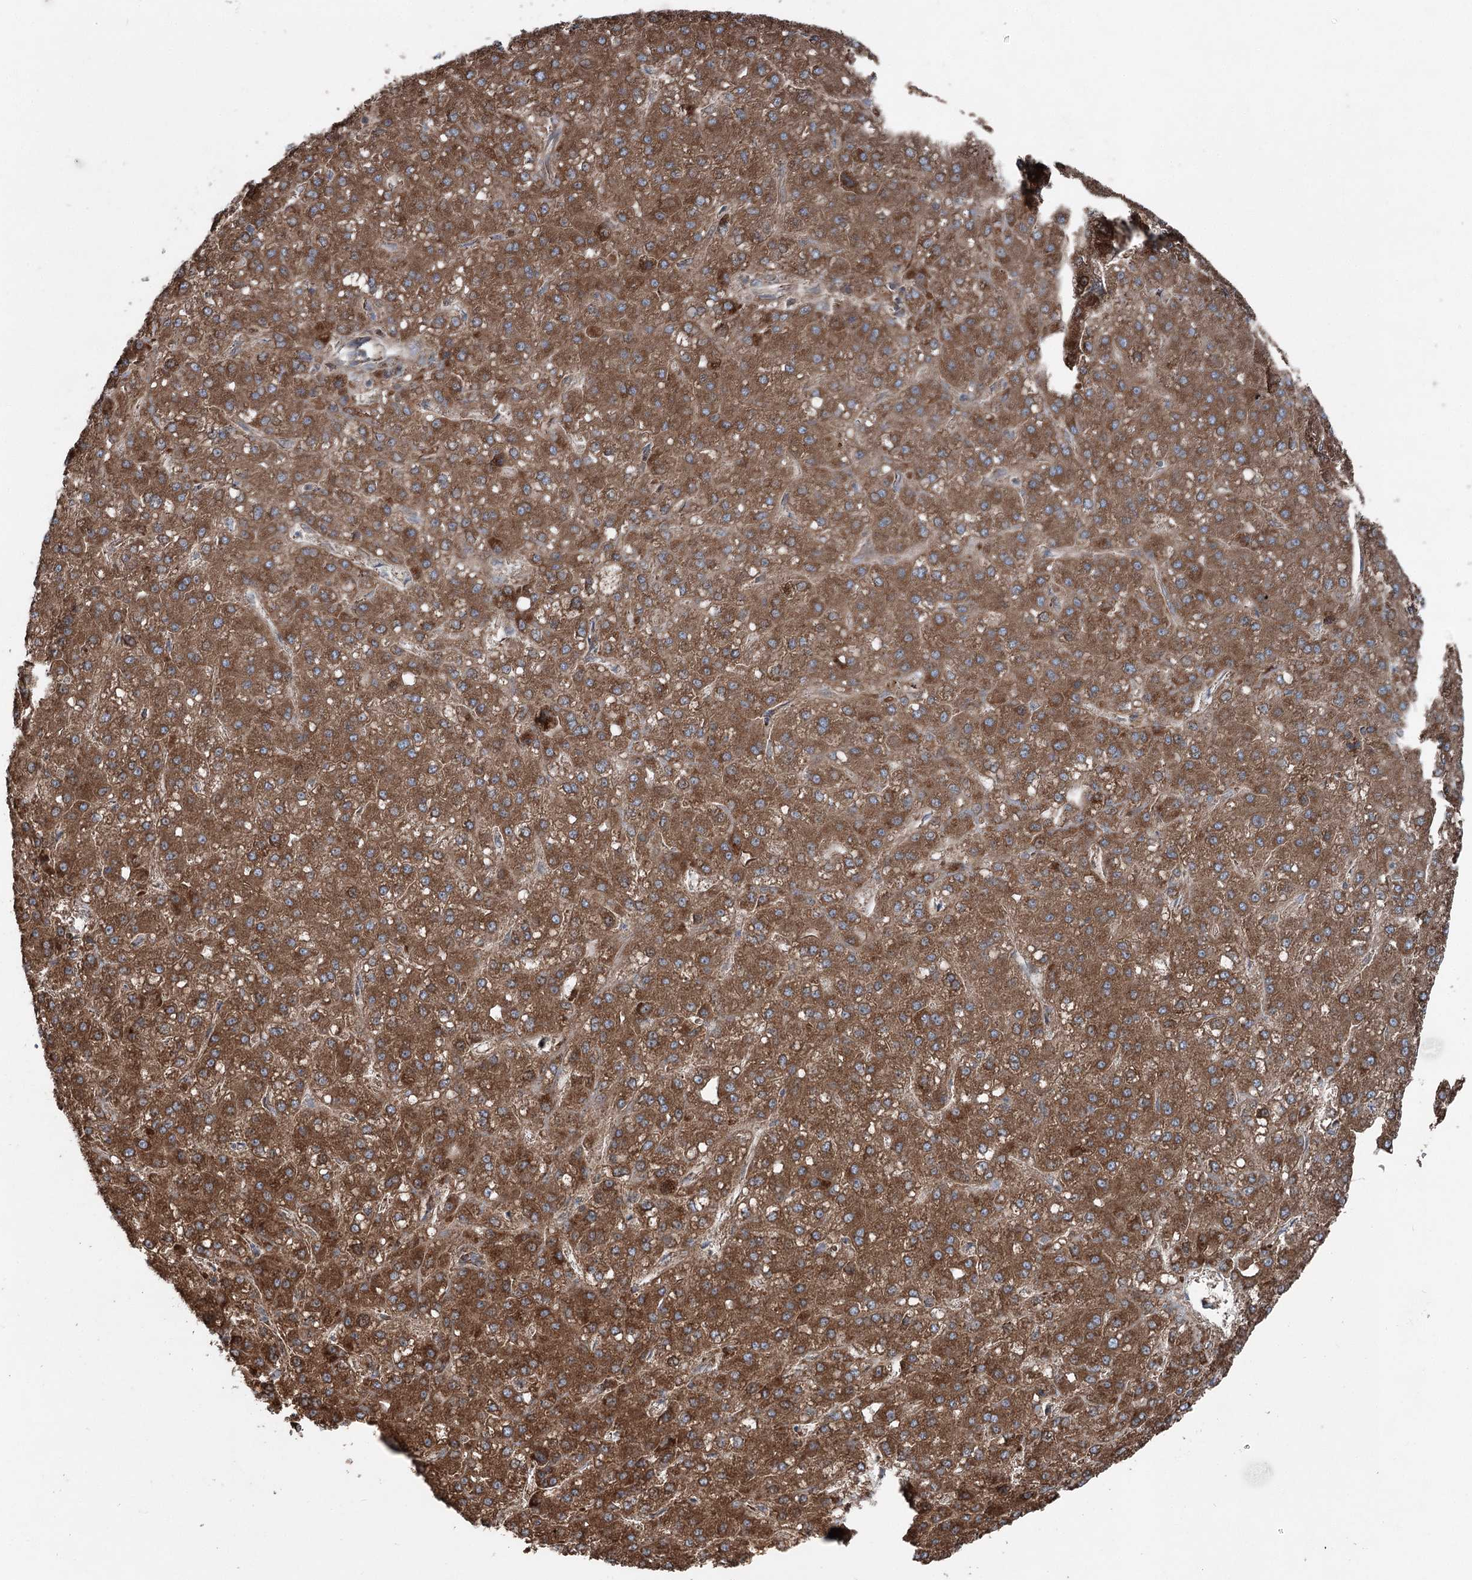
{"staining": {"intensity": "strong", "quantity": ">75%", "location": "cytoplasmic/membranous"}, "tissue": "liver cancer", "cell_type": "Tumor cells", "image_type": "cancer", "snomed": [{"axis": "morphology", "description": "Carcinoma, Hepatocellular, NOS"}, {"axis": "topography", "description": "Liver"}], "caption": "Strong cytoplasmic/membranous expression for a protein is present in about >75% of tumor cells of liver hepatocellular carcinoma using IHC.", "gene": "UCN3", "patient": {"sex": "male", "age": 67}}